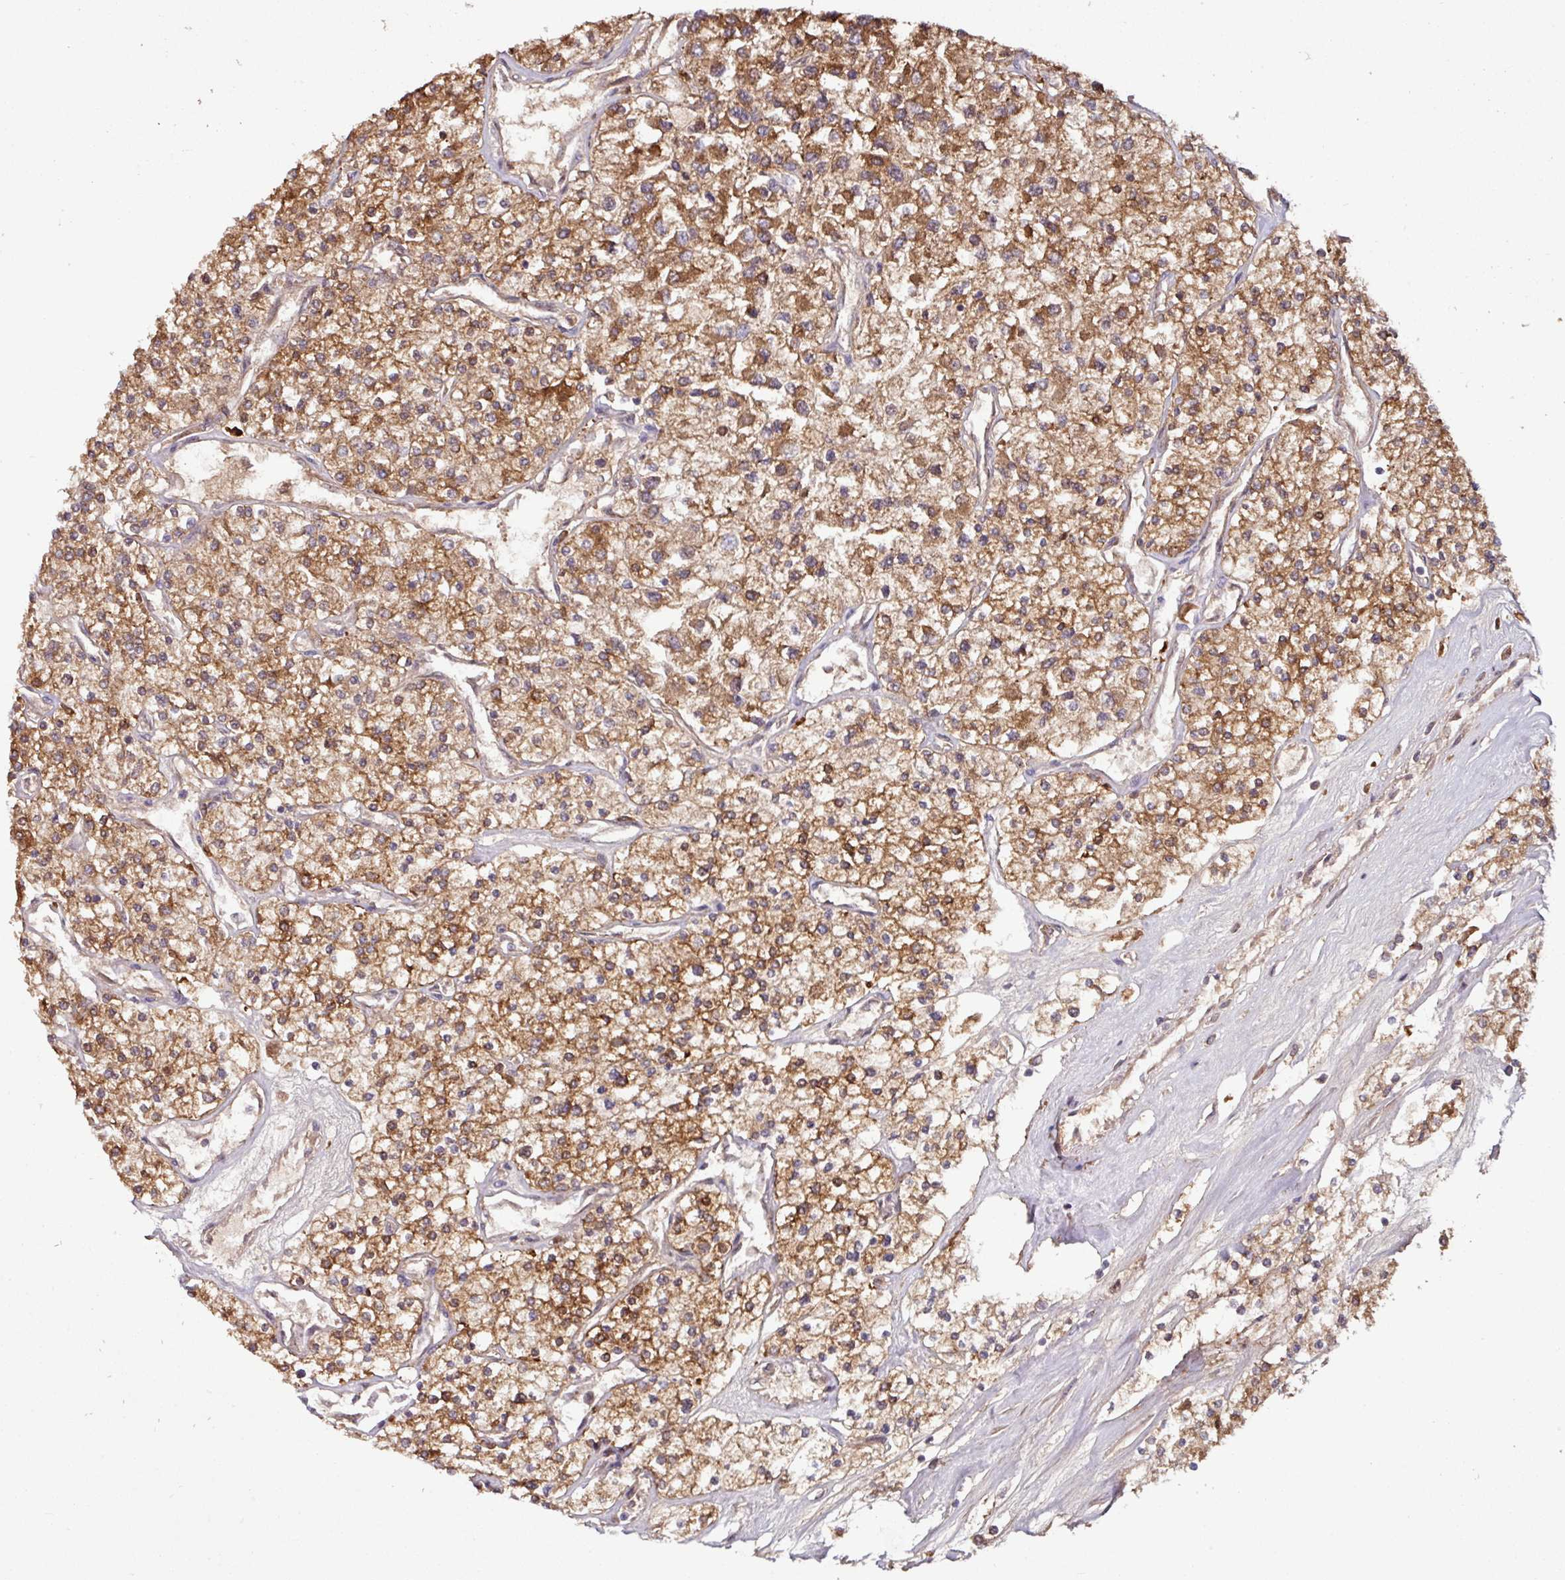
{"staining": {"intensity": "moderate", "quantity": ">75%", "location": "cytoplasmic/membranous"}, "tissue": "renal cancer", "cell_type": "Tumor cells", "image_type": "cancer", "snomed": [{"axis": "morphology", "description": "Adenocarcinoma, NOS"}, {"axis": "topography", "description": "Kidney"}], "caption": "High-power microscopy captured an IHC photomicrograph of adenocarcinoma (renal), revealing moderate cytoplasmic/membranous staining in about >75% of tumor cells. The staining was performed using DAB (3,3'-diaminobenzidine), with brown indicating positive protein expression. Nuclei are stained blue with hematoxylin.", "gene": "GNPDA1", "patient": {"sex": "male", "age": 80}}